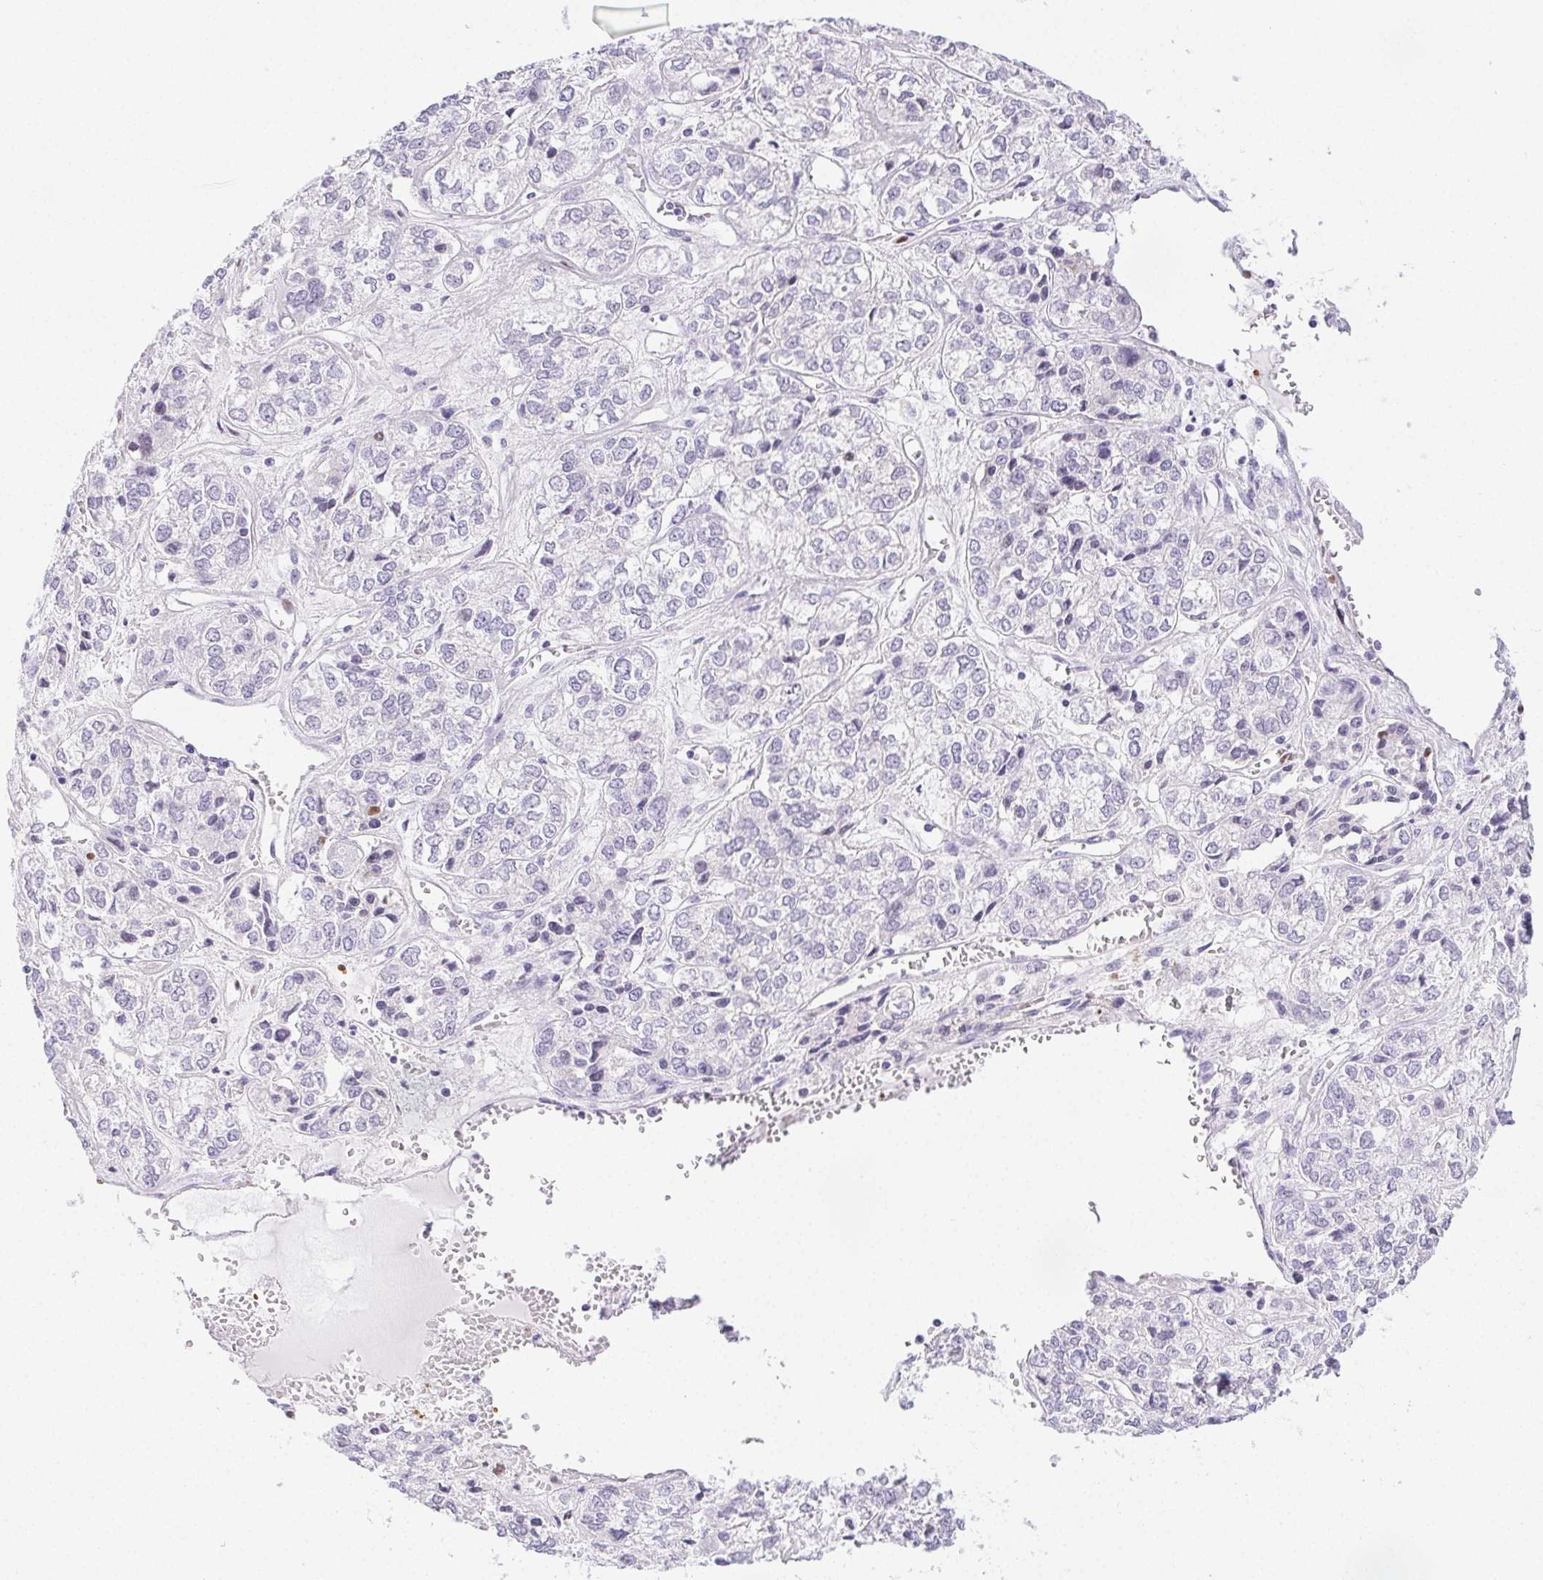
{"staining": {"intensity": "negative", "quantity": "none", "location": "none"}, "tissue": "ovarian cancer", "cell_type": "Tumor cells", "image_type": "cancer", "snomed": [{"axis": "morphology", "description": "Carcinoma, endometroid"}, {"axis": "topography", "description": "Ovary"}], "caption": "The histopathology image demonstrates no significant staining in tumor cells of endometroid carcinoma (ovarian).", "gene": "ST8SIA3", "patient": {"sex": "female", "age": 64}}